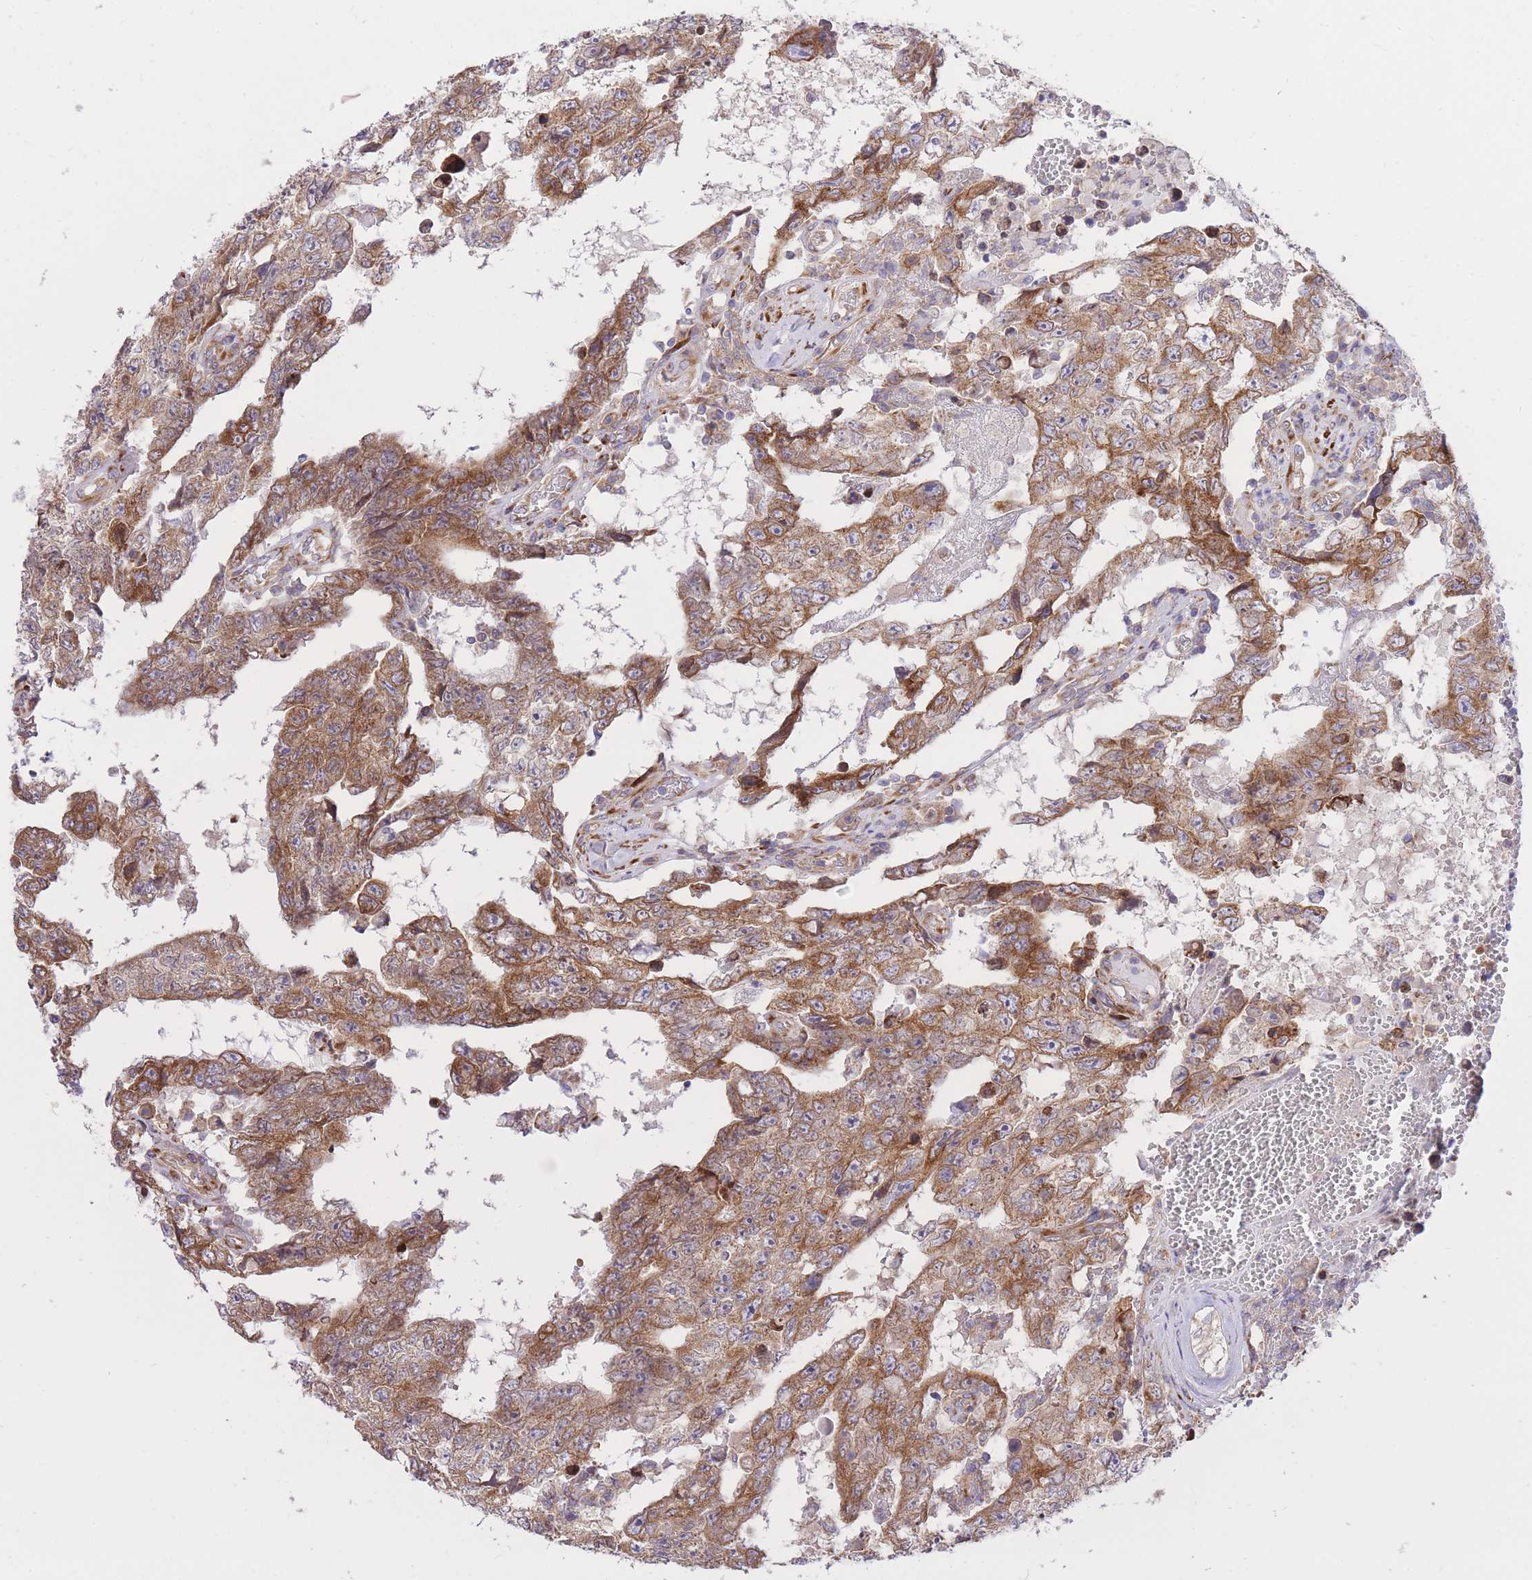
{"staining": {"intensity": "moderate", "quantity": ">75%", "location": "cytoplasmic/membranous"}, "tissue": "testis cancer", "cell_type": "Tumor cells", "image_type": "cancer", "snomed": [{"axis": "morphology", "description": "Carcinoma, Embryonal, NOS"}, {"axis": "topography", "description": "Testis"}], "caption": "Moderate cytoplasmic/membranous staining for a protein is seen in about >75% of tumor cells of testis cancer using IHC.", "gene": "GBP7", "patient": {"sex": "male", "age": 25}}